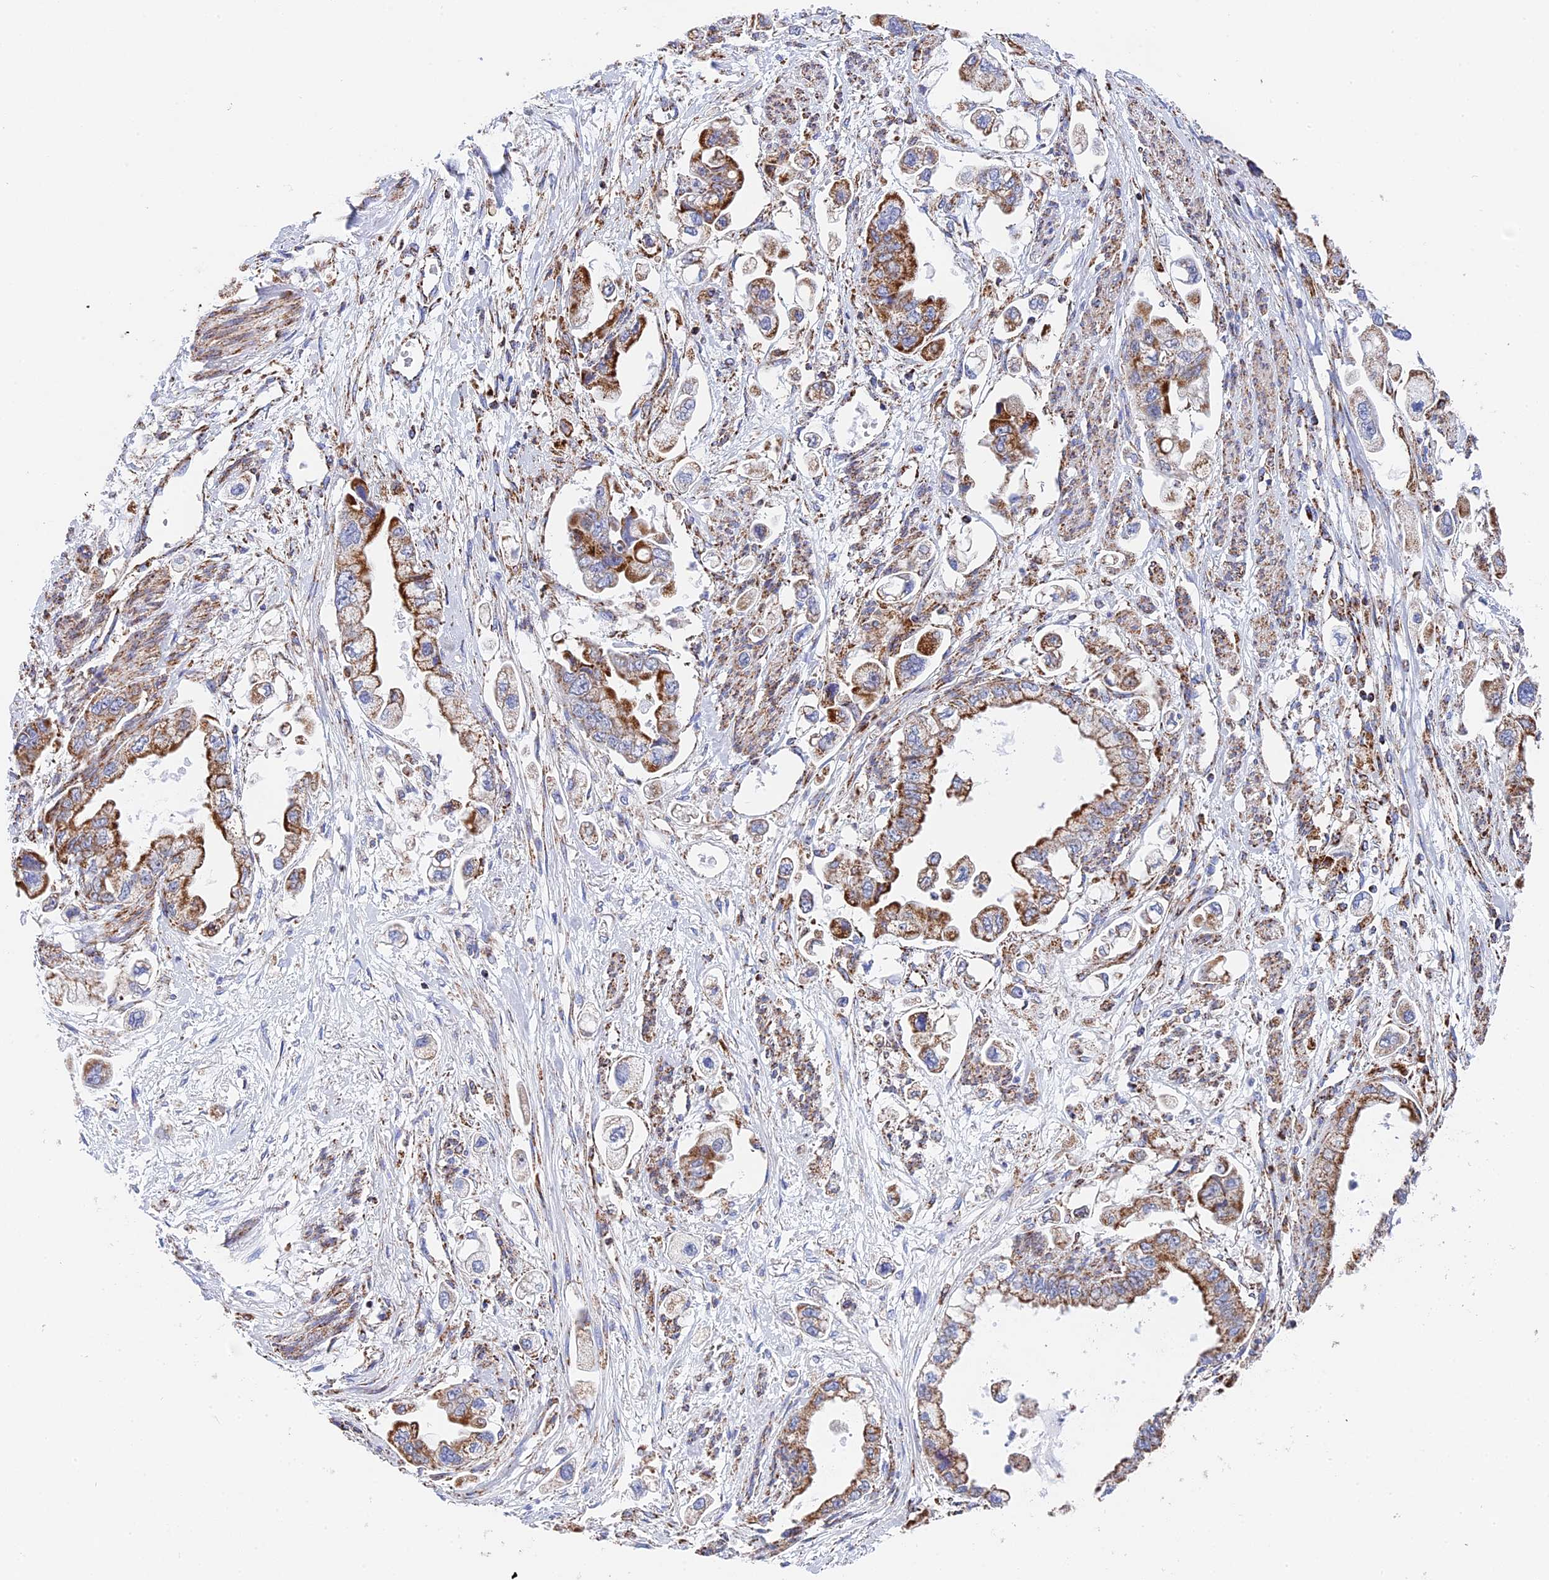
{"staining": {"intensity": "moderate", "quantity": ">75%", "location": "cytoplasmic/membranous"}, "tissue": "stomach cancer", "cell_type": "Tumor cells", "image_type": "cancer", "snomed": [{"axis": "morphology", "description": "Adenocarcinoma, NOS"}, {"axis": "topography", "description": "Stomach"}], "caption": "Protein expression by IHC exhibits moderate cytoplasmic/membranous expression in approximately >75% of tumor cells in adenocarcinoma (stomach). (DAB (3,3'-diaminobenzidine) IHC, brown staining for protein, blue staining for nuclei).", "gene": "NDUFA5", "patient": {"sex": "male", "age": 62}}